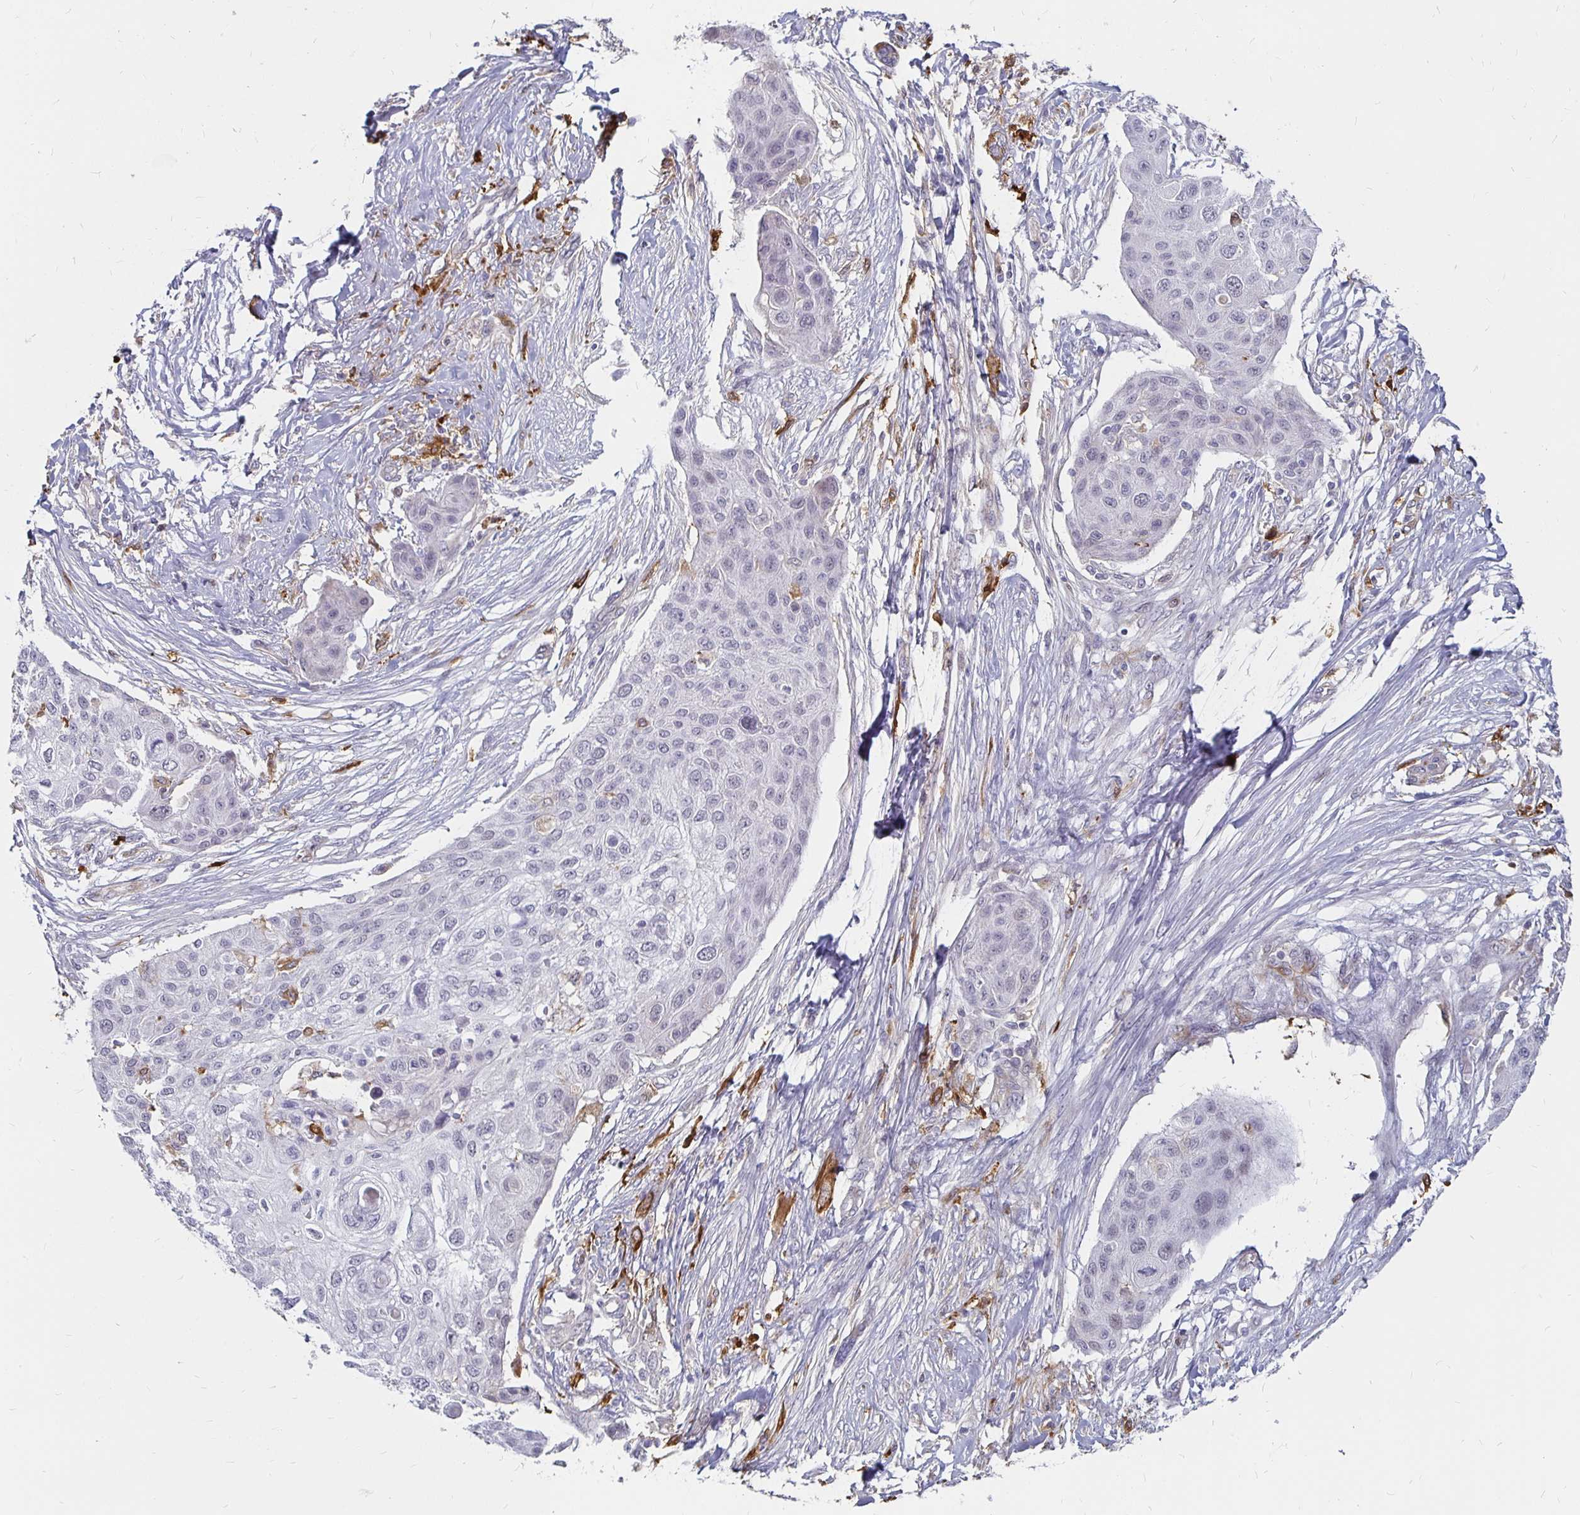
{"staining": {"intensity": "negative", "quantity": "none", "location": "none"}, "tissue": "skin cancer", "cell_type": "Tumor cells", "image_type": "cancer", "snomed": [{"axis": "morphology", "description": "Squamous cell carcinoma, NOS"}, {"axis": "topography", "description": "Skin"}], "caption": "Immunohistochemistry (IHC) image of human squamous cell carcinoma (skin) stained for a protein (brown), which demonstrates no expression in tumor cells.", "gene": "CCDC85A", "patient": {"sex": "female", "age": 87}}